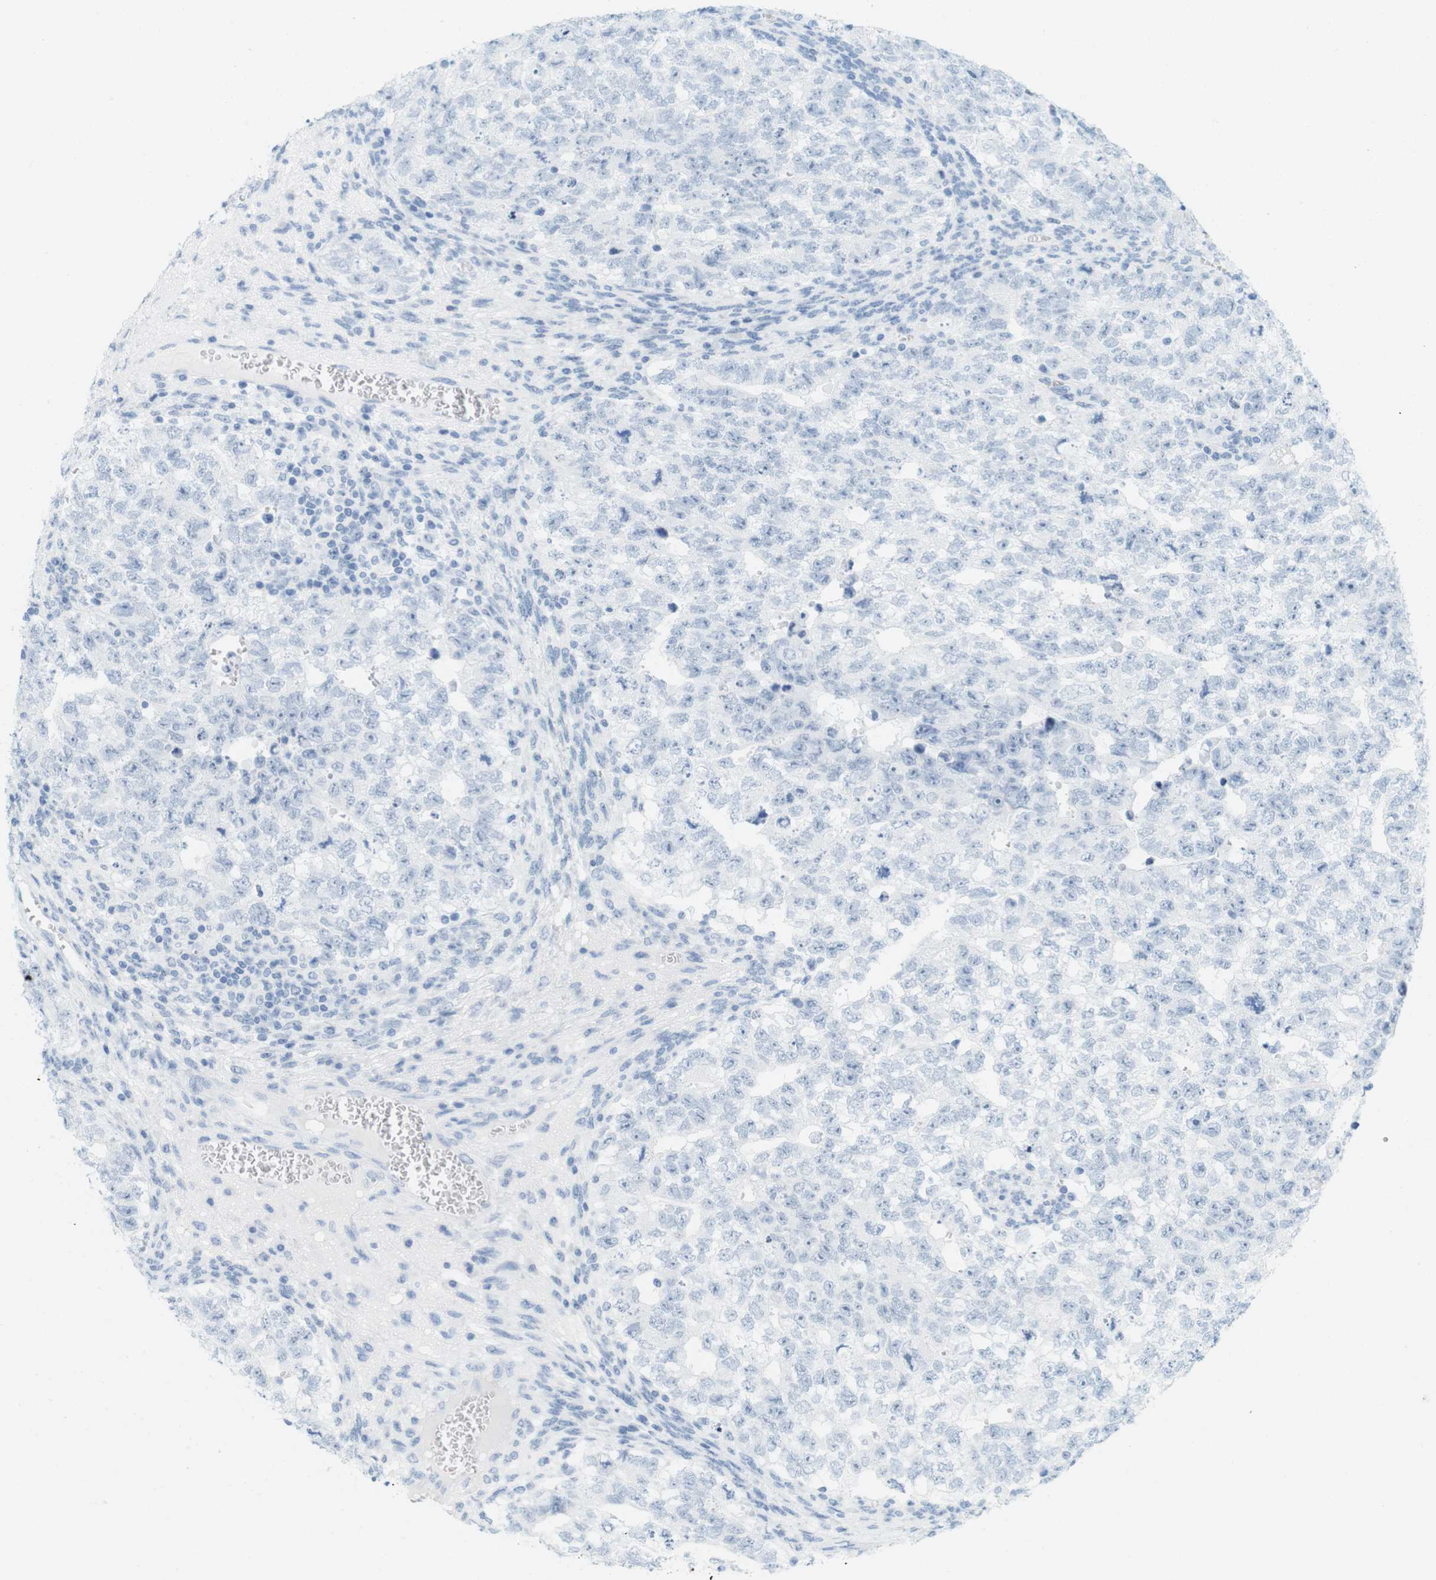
{"staining": {"intensity": "negative", "quantity": "none", "location": "none"}, "tissue": "testis cancer", "cell_type": "Tumor cells", "image_type": "cancer", "snomed": [{"axis": "morphology", "description": "Seminoma, NOS"}, {"axis": "morphology", "description": "Carcinoma, Embryonal, NOS"}, {"axis": "topography", "description": "Testis"}], "caption": "This photomicrograph is of seminoma (testis) stained with immunohistochemistry (IHC) to label a protein in brown with the nuclei are counter-stained blue. There is no positivity in tumor cells. Nuclei are stained in blue.", "gene": "TNNT2", "patient": {"sex": "male", "age": 38}}